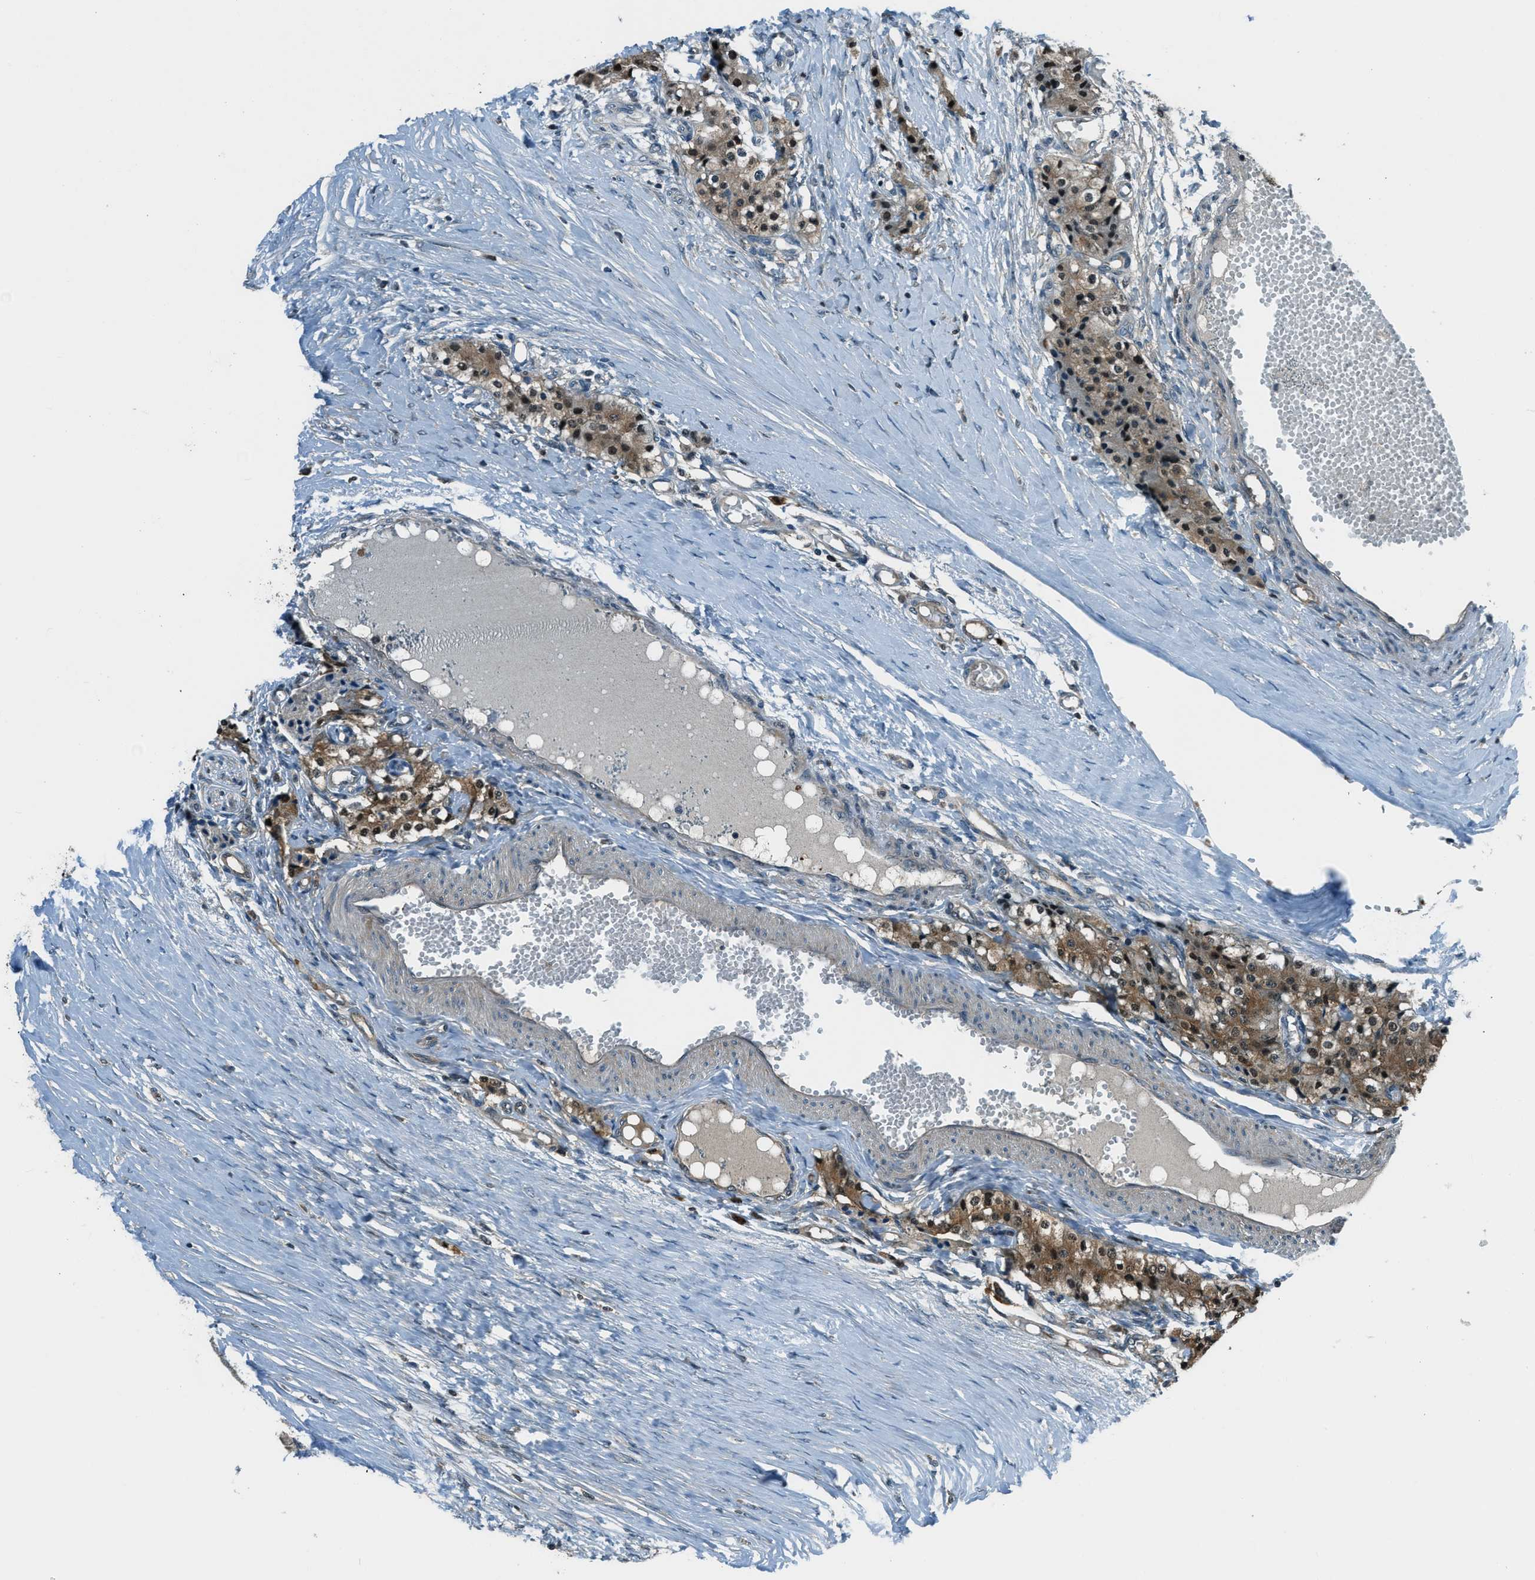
{"staining": {"intensity": "moderate", "quantity": ">75%", "location": "cytoplasmic/membranous,nuclear"}, "tissue": "carcinoid", "cell_type": "Tumor cells", "image_type": "cancer", "snomed": [{"axis": "morphology", "description": "Carcinoid, malignant, NOS"}, {"axis": "topography", "description": "Colon"}], "caption": "This micrograph shows IHC staining of carcinoid, with medium moderate cytoplasmic/membranous and nuclear positivity in about >75% of tumor cells.", "gene": "HEBP2", "patient": {"sex": "female", "age": 52}}